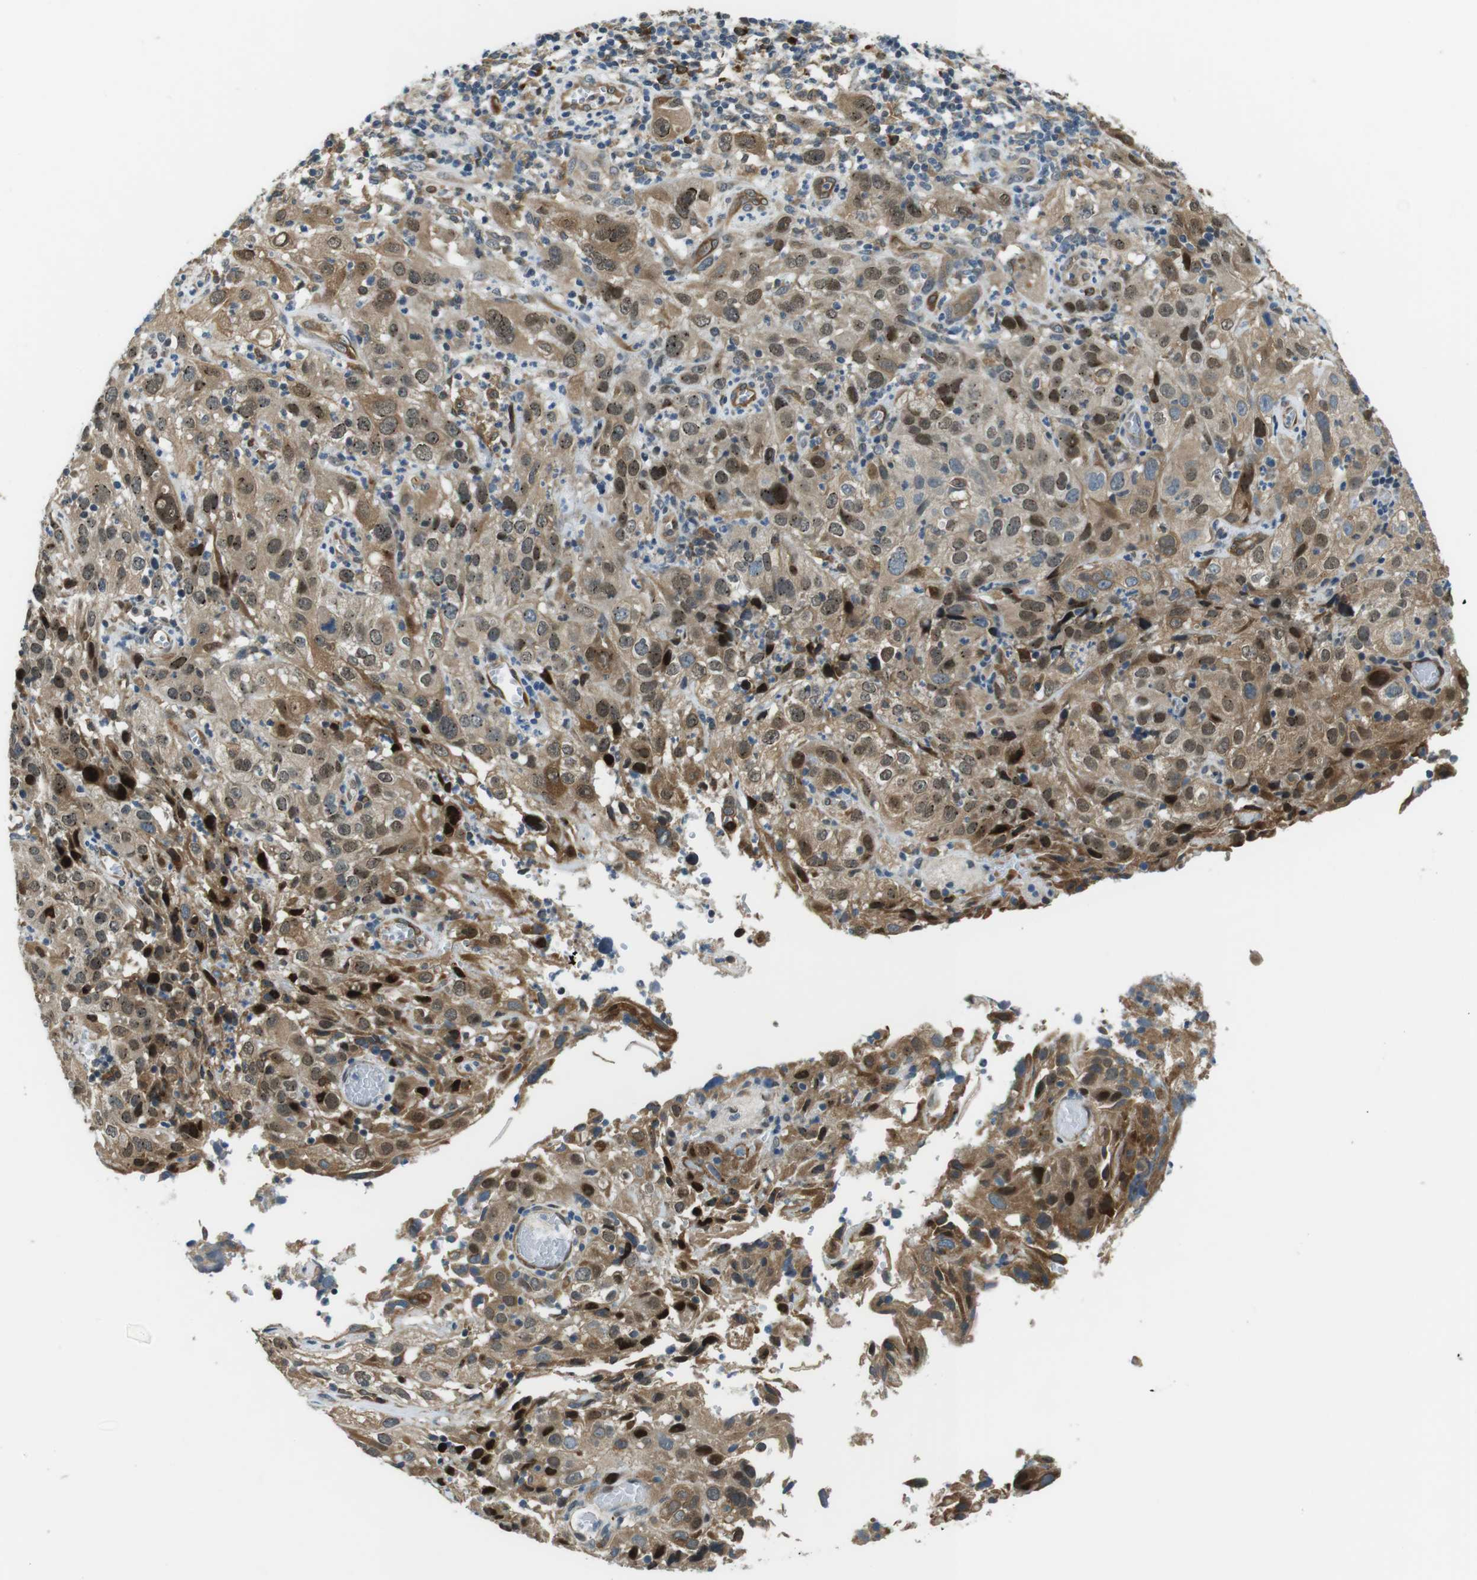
{"staining": {"intensity": "moderate", "quantity": ">75%", "location": "cytoplasmic/membranous,nuclear"}, "tissue": "cervical cancer", "cell_type": "Tumor cells", "image_type": "cancer", "snomed": [{"axis": "morphology", "description": "Squamous cell carcinoma, NOS"}, {"axis": "topography", "description": "Cervix"}], "caption": "Cervical cancer was stained to show a protein in brown. There is medium levels of moderate cytoplasmic/membranous and nuclear staining in about >75% of tumor cells.", "gene": "PALD1", "patient": {"sex": "female", "age": 32}}